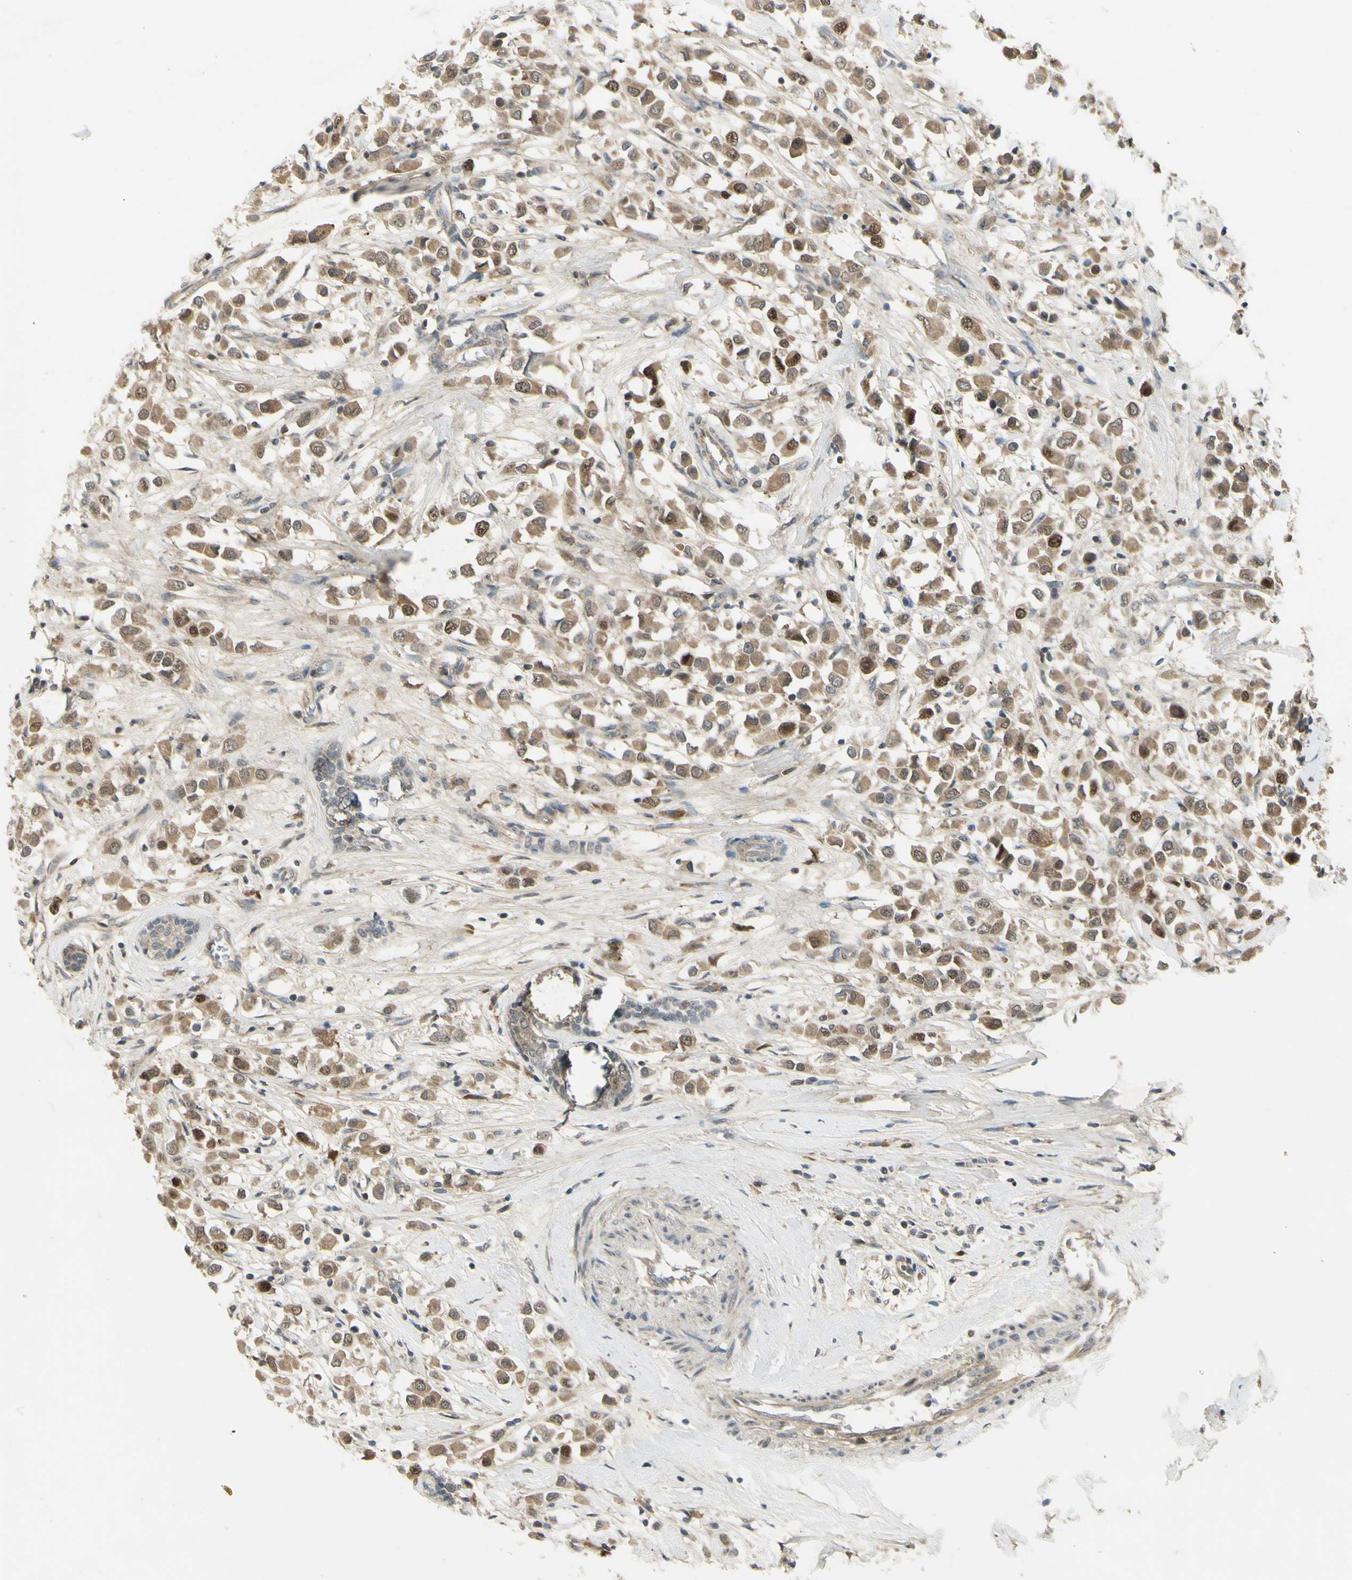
{"staining": {"intensity": "moderate", "quantity": "25%-75%", "location": "nuclear"}, "tissue": "breast cancer", "cell_type": "Tumor cells", "image_type": "cancer", "snomed": [{"axis": "morphology", "description": "Duct carcinoma"}, {"axis": "topography", "description": "Breast"}], "caption": "The photomicrograph shows a brown stain indicating the presence of a protein in the nuclear of tumor cells in intraductal carcinoma (breast).", "gene": "RAD18", "patient": {"sex": "female", "age": 61}}